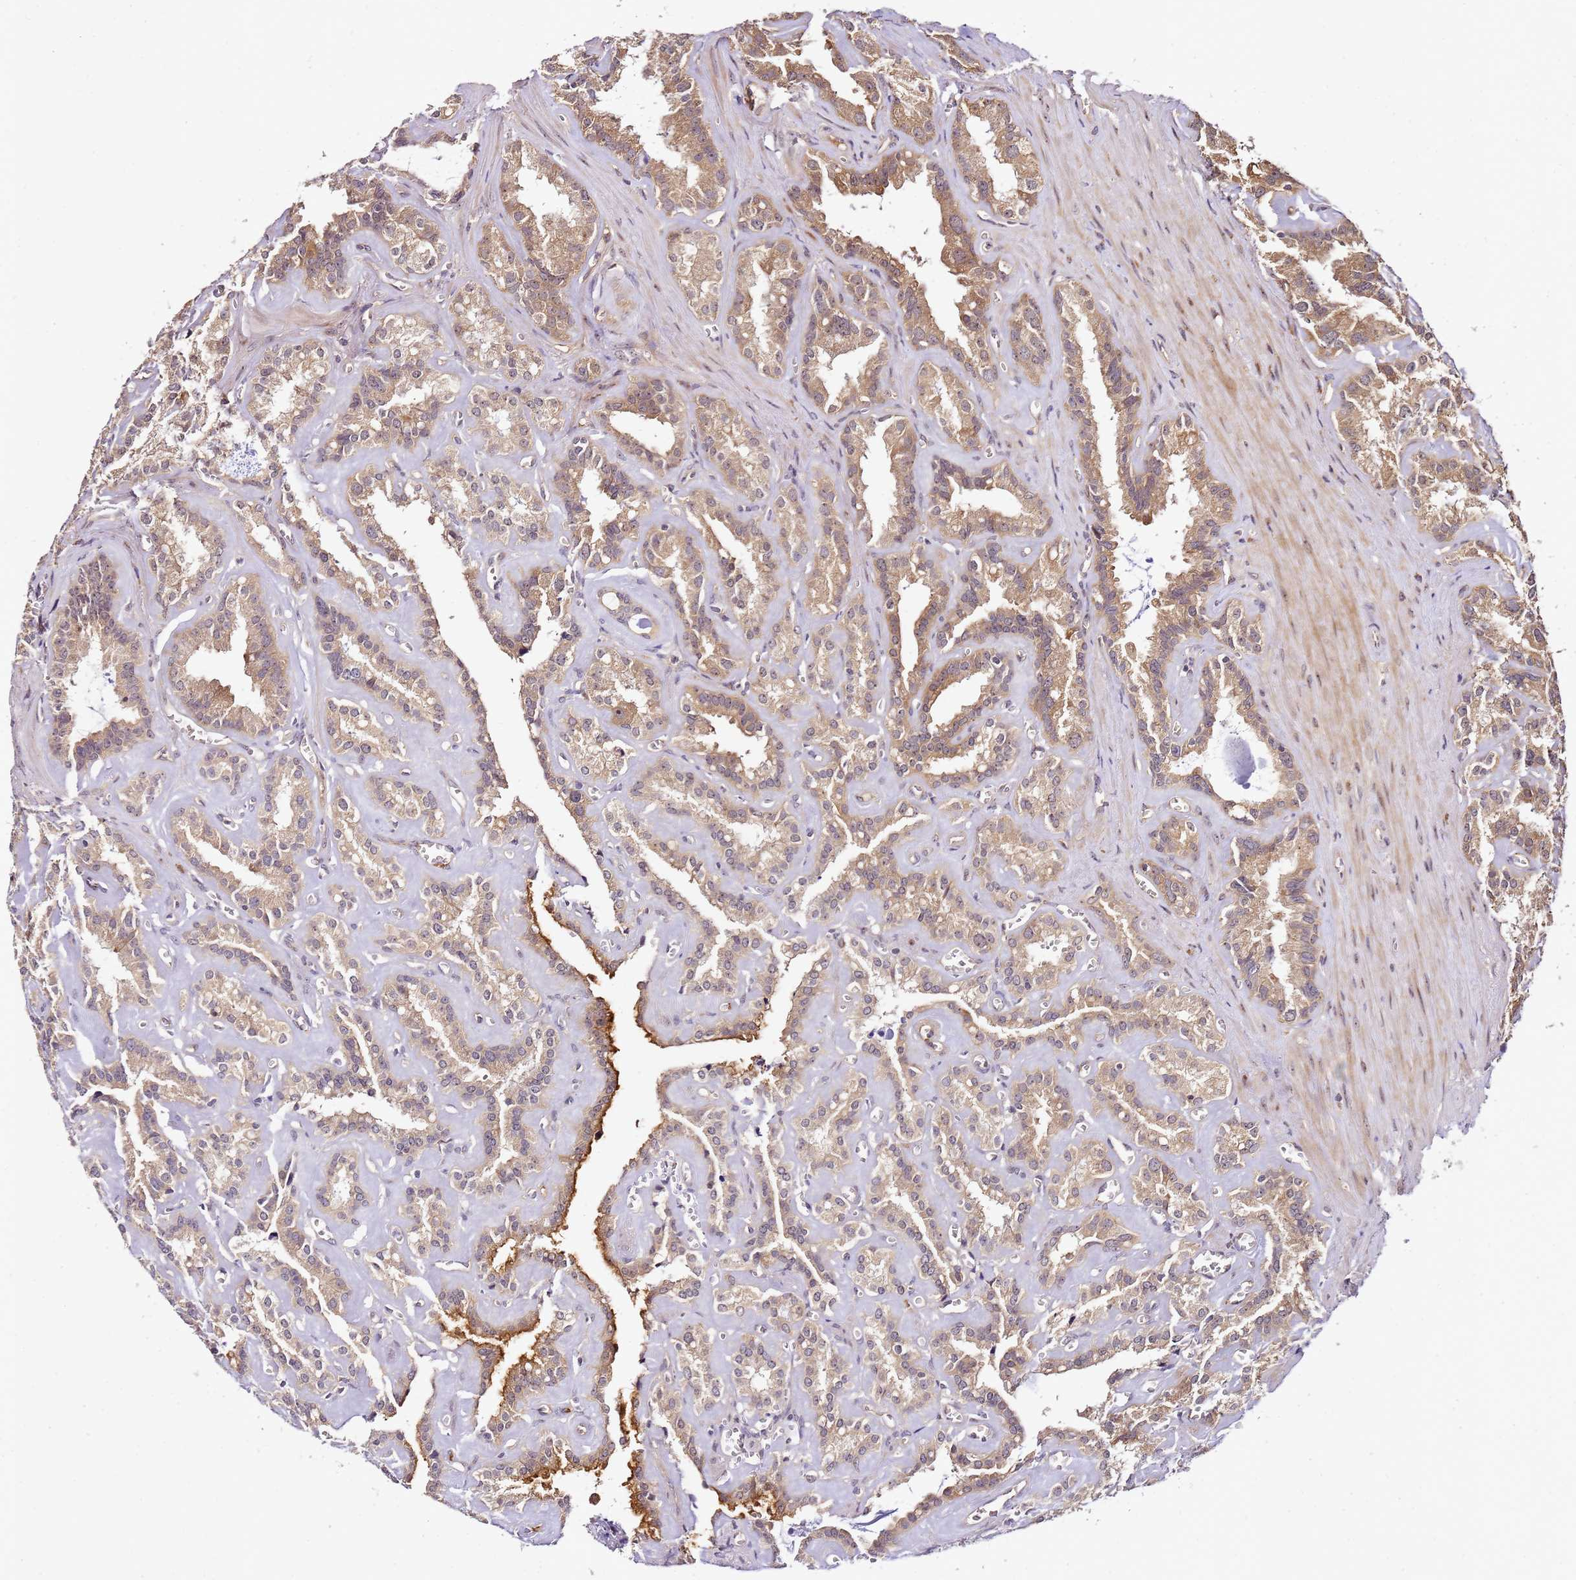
{"staining": {"intensity": "moderate", "quantity": ">75%", "location": "cytoplasmic/membranous"}, "tissue": "seminal vesicle", "cell_type": "Glandular cells", "image_type": "normal", "snomed": [{"axis": "morphology", "description": "Normal tissue, NOS"}, {"axis": "topography", "description": "Prostate"}, {"axis": "topography", "description": "Seminal veicle"}], "caption": "Benign seminal vesicle displays moderate cytoplasmic/membranous expression in approximately >75% of glandular cells.", "gene": "DDX27", "patient": {"sex": "male", "age": 59}}